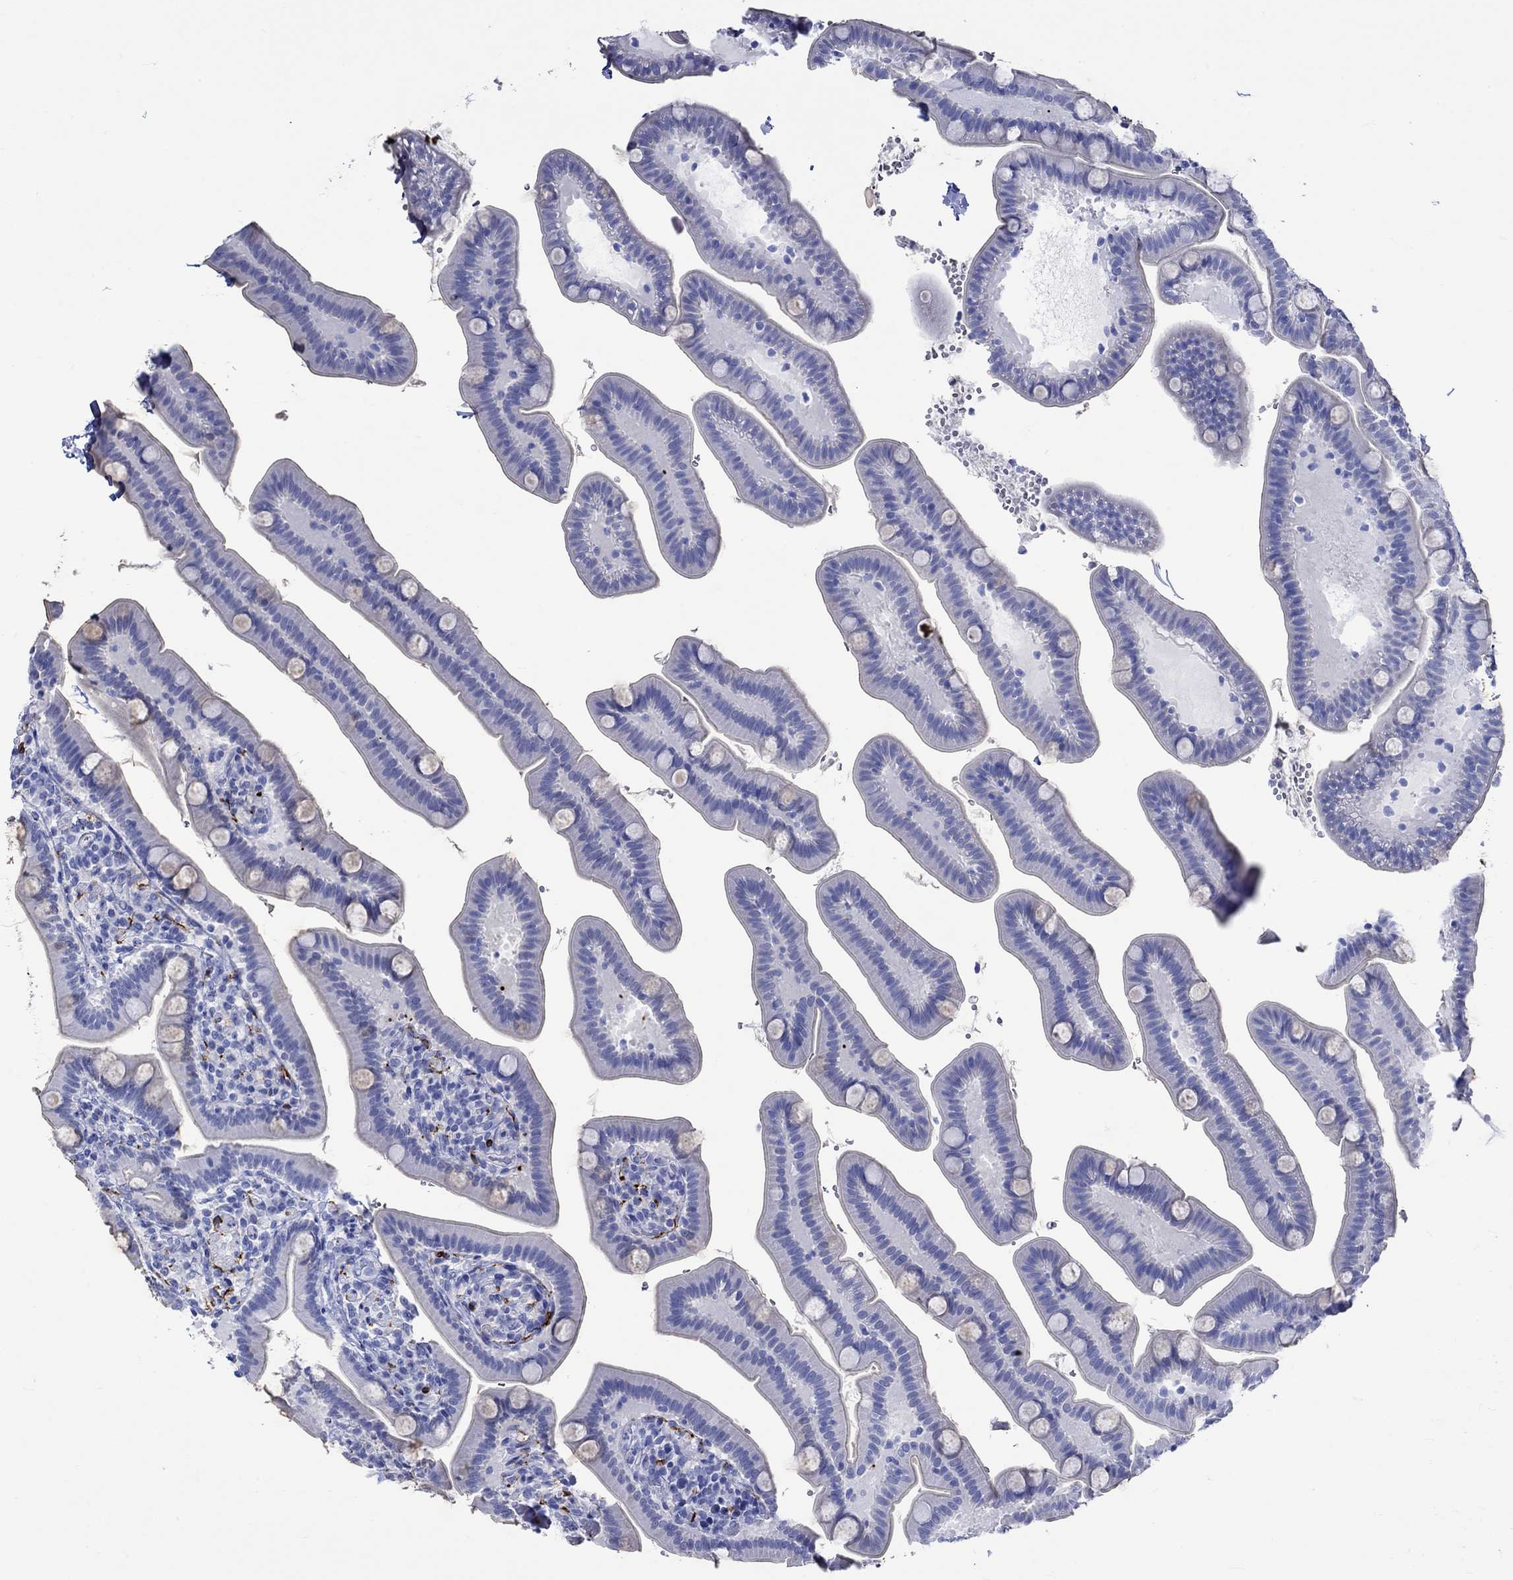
{"staining": {"intensity": "negative", "quantity": "none", "location": "none"}, "tissue": "small intestine", "cell_type": "Glandular cells", "image_type": "normal", "snomed": [{"axis": "morphology", "description": "Normal tissue, NOS"}, {"axis": "topography", "description": "Small intestine"}], "caption": "Immunohistochemistry (IHC) micrograph of normal small intestine stained for a protein (brown), which shows no staining in glandular cells.", "gene": "CRYAB", "patient": {"sex": "male", "age": 66}}